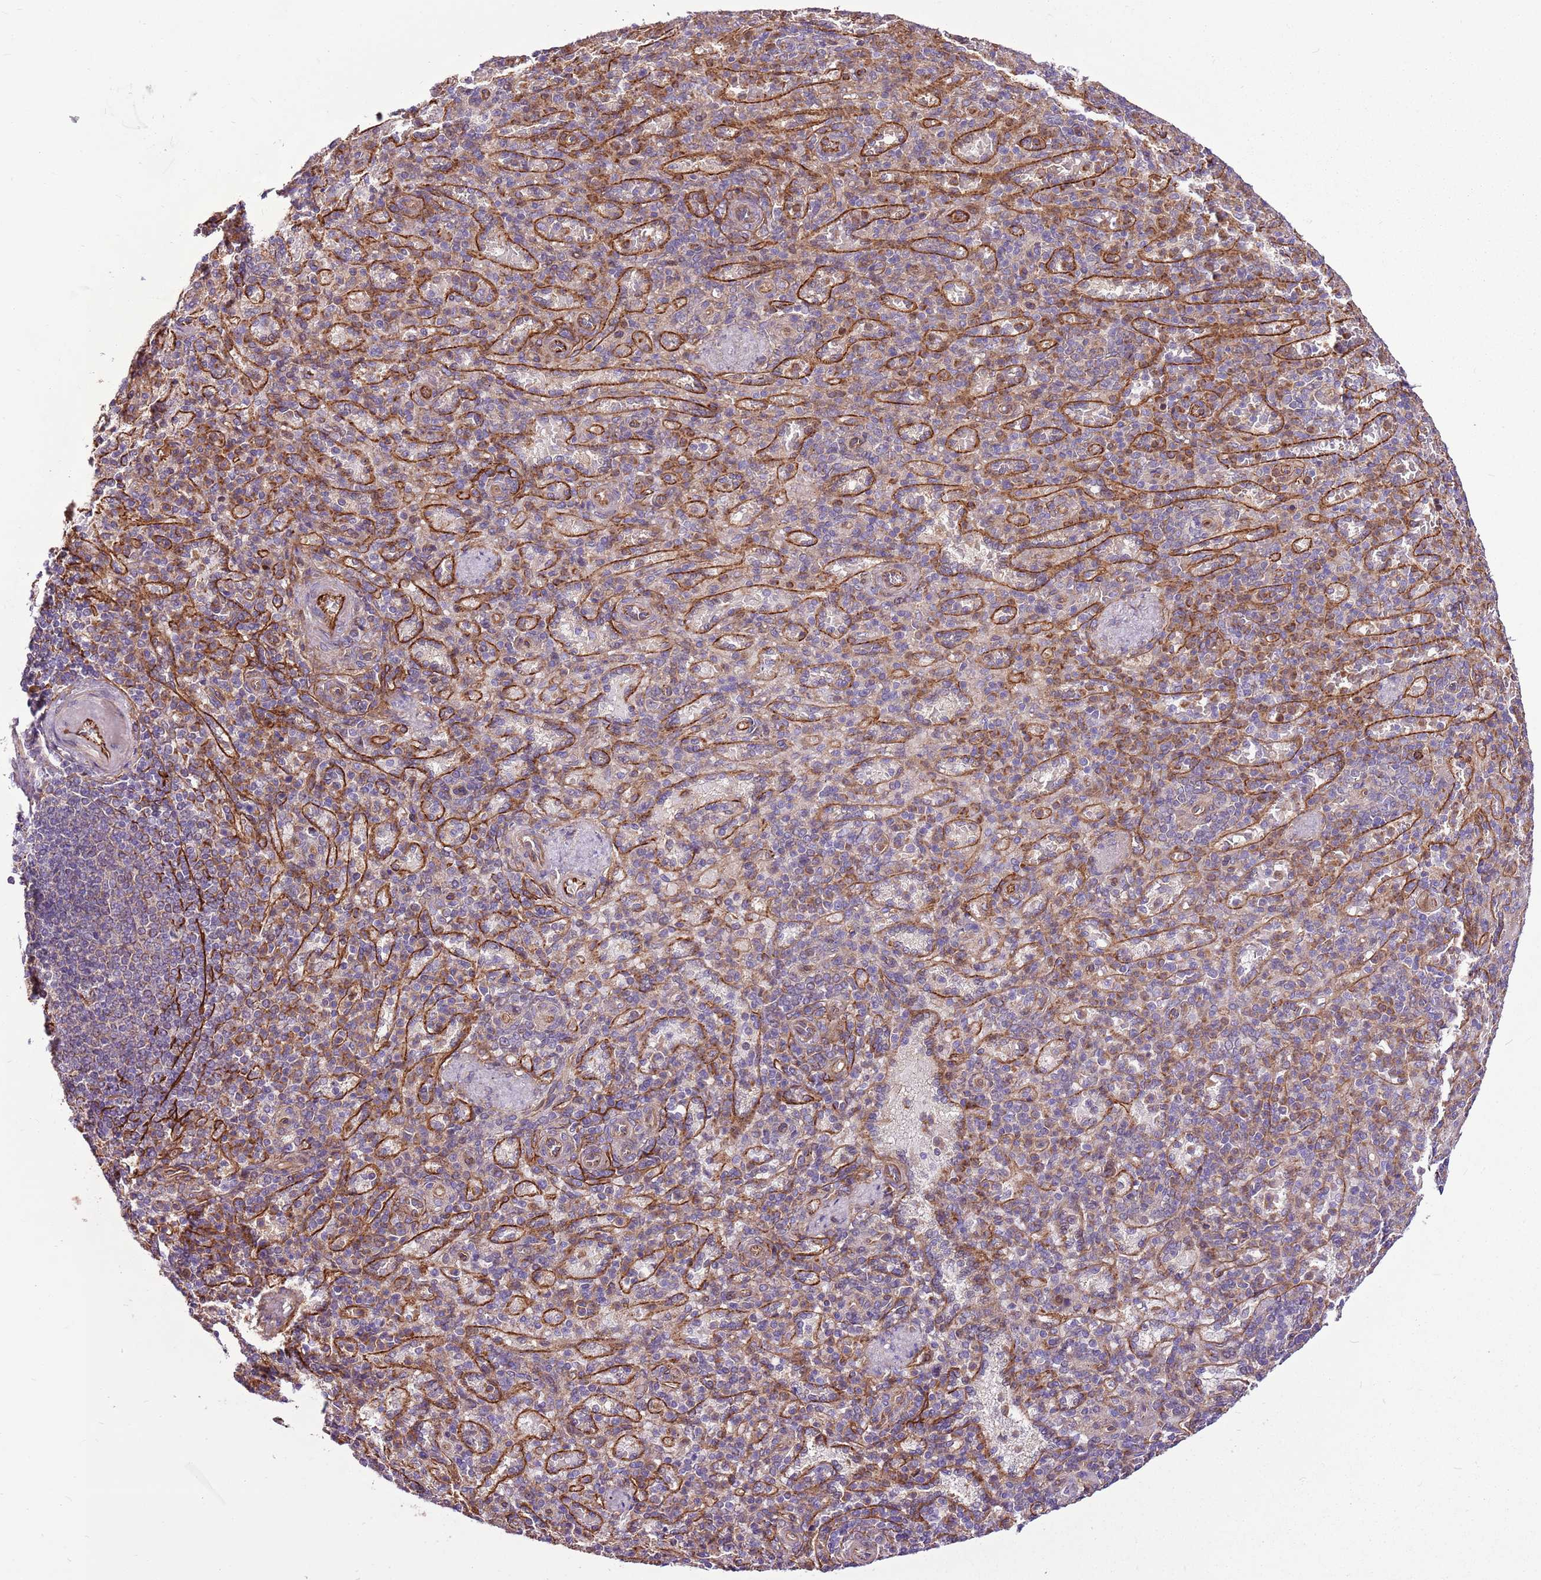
{"staining": {"intensity": "weak", "quantity": "<25%", "location": "cytoplasmic/membranous"}, "tissue": "spleen", "cell_type": "Cells in red pulp", "image_type": "normal", "snomed": [{"axis": "morphology", "description": "Normal tissue, NOS"}, {"axis": "topography", "description": "Spleen"}], "caption": "Cells in red pulp are negative for brown protein staining in benign spleen. The staining was performed using DAB to visualize the protein expression in brown, while the nuclei were stained in blue with hematoxylin (Magnification: 20x).", "gene": "ZNF827", "patient": {"sex": "female", "age": 74}}